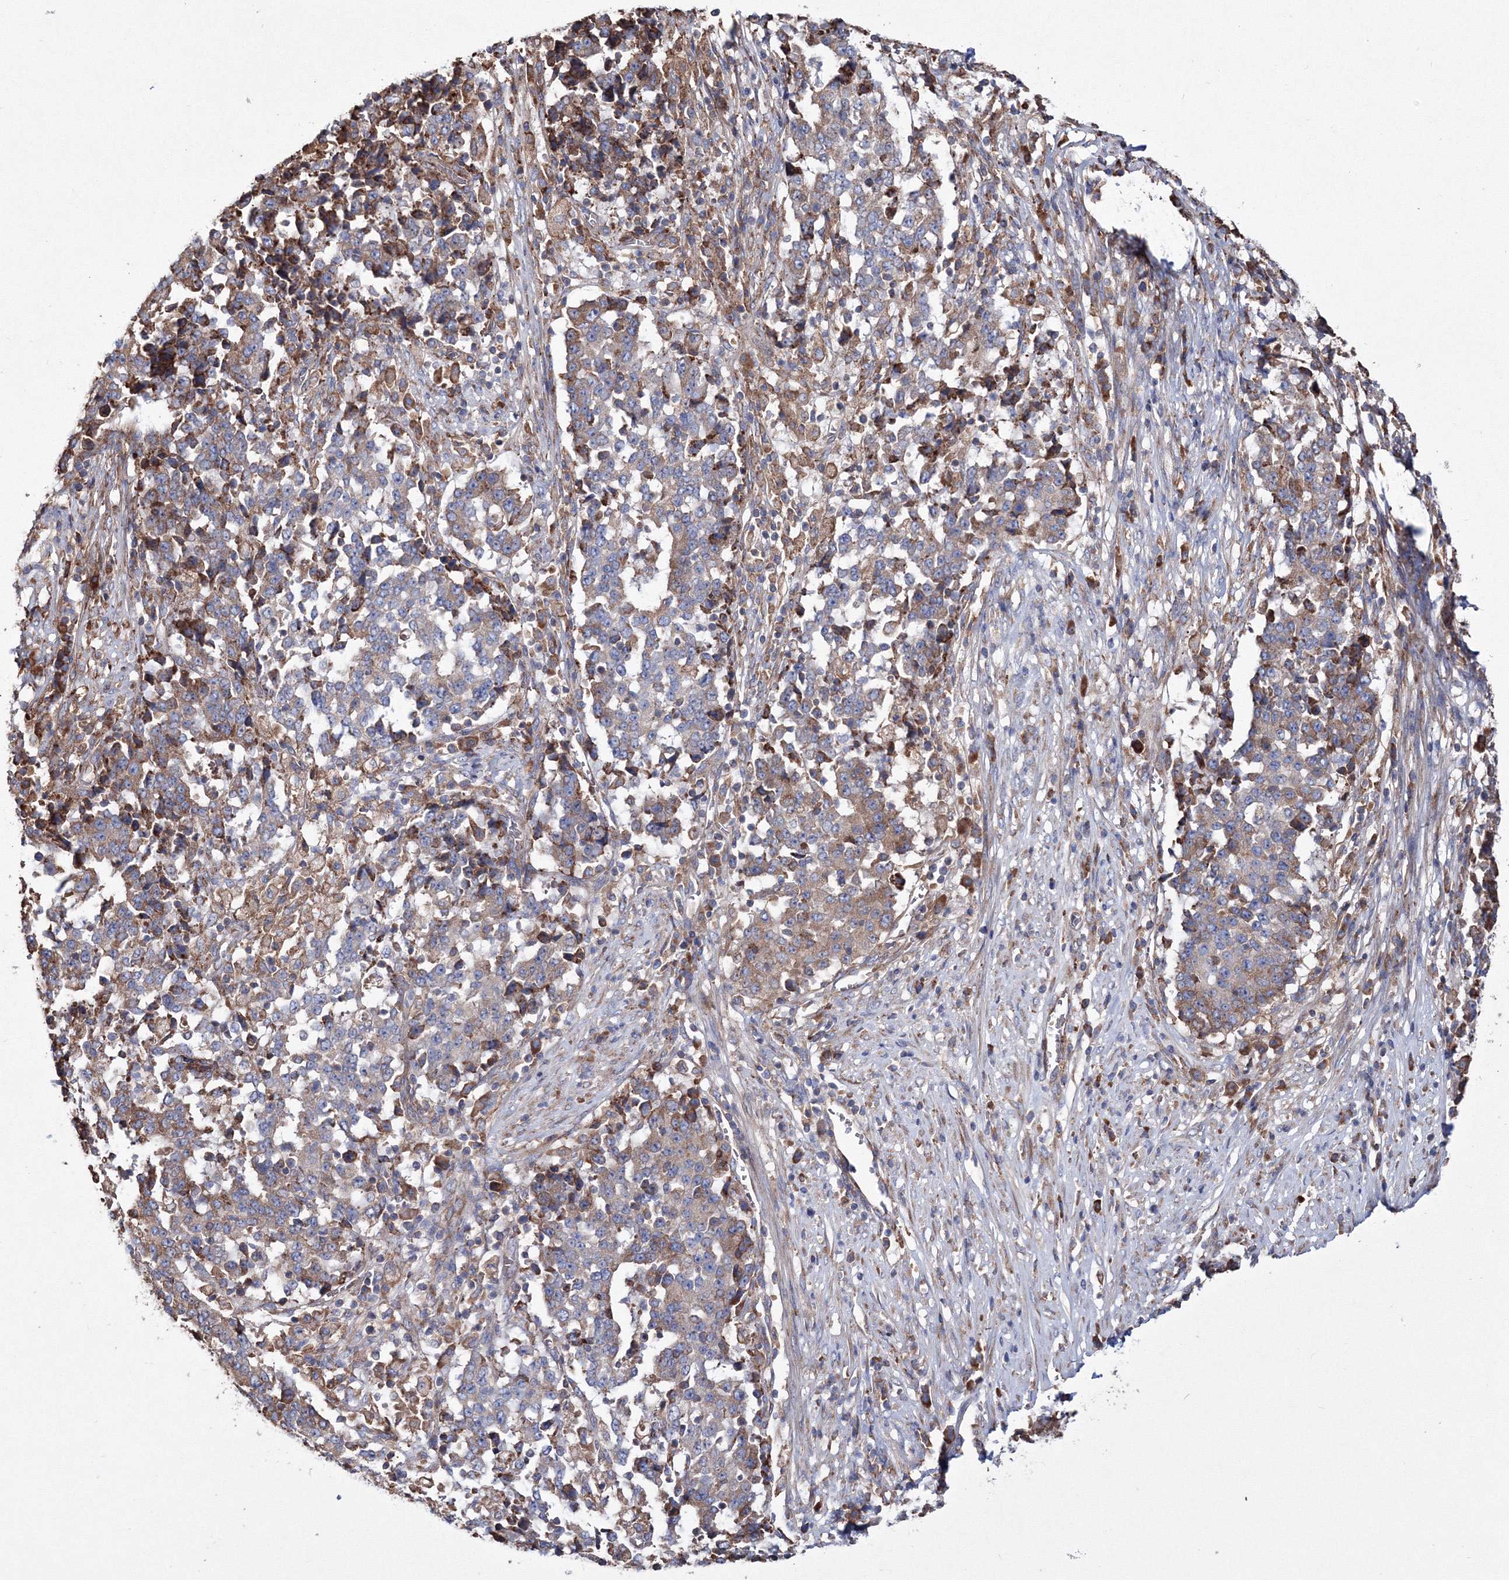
{"staining": {"intensity": "weak", "quantity": "25%-75%", "location": "cytoplasmic/membranous"}, "tissue": "stomach cancer", "cell_type": "Tumor cells", "image_type": "cancer", "snomed": [{"axis": "morphology", "description": "Adenocarcinoma, NOS"}, {"axis": "topography", "description": "Stomach"}], "caption": "Stomach cancer tissue shows weak cytoplasmic/membranous positivity in about 25%-75% of tumor cells, visualized by immunohistochemistry. The protein of interest is shown in brown color, while the nuclei are stained blue.", "gene": "VPS8", "patient": {"sex": "male", "age": 59}}